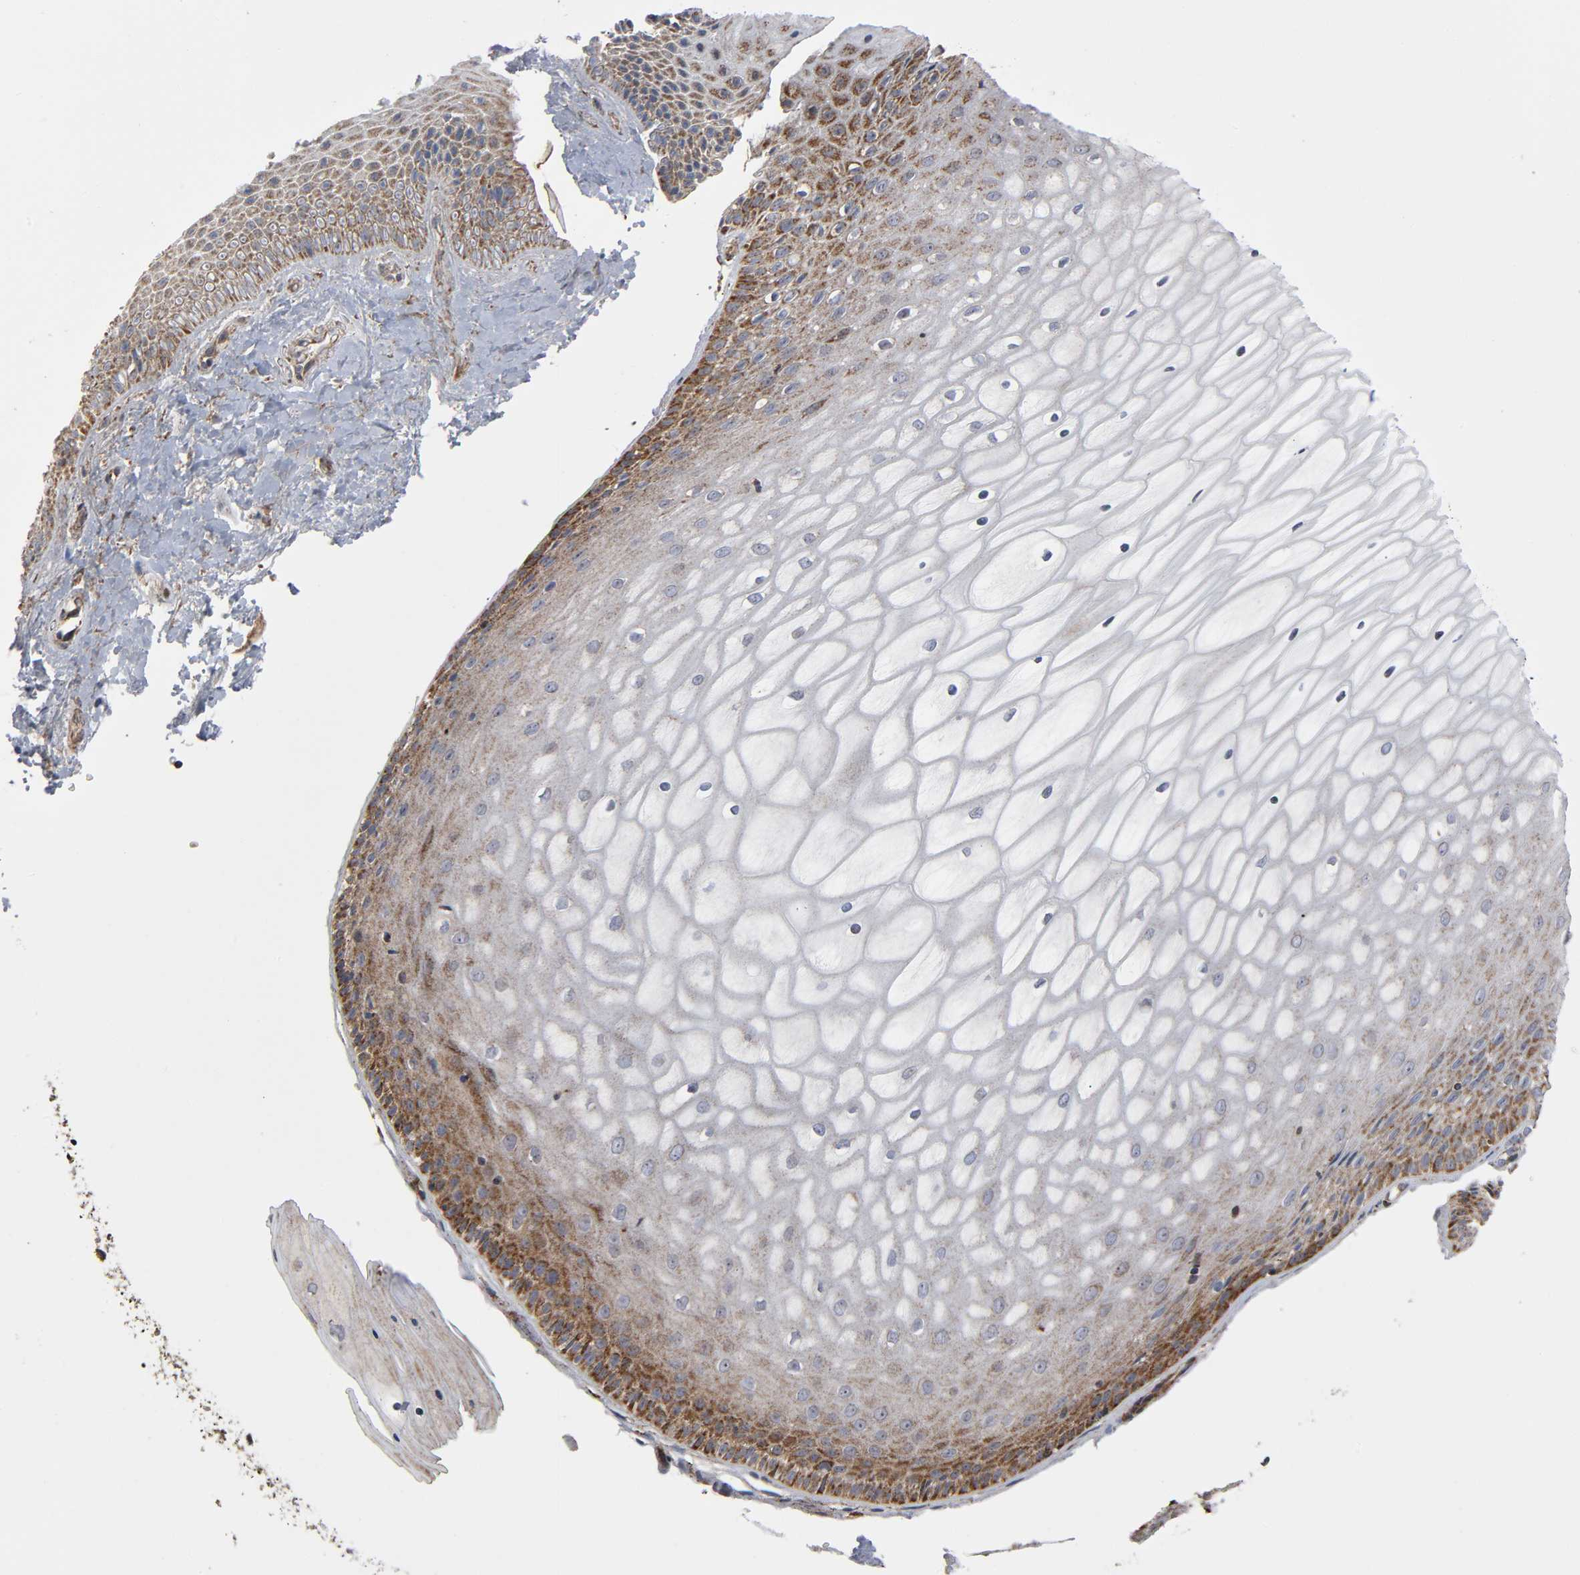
{"staining": {"intensity": "strong", "quantity": "25%-75%", "location": "cytoplasmic/membranous"}, "tissue": "cervix", "cell_type": "Glandular cells", "image_type": "normal", "snomed": [{"axis": "morphology", "description": "Normal tissue, NOS"}, {"axis": "topography", "description": "Cervix"}], "caption": "Approximately 25%-75% of glandular cells in benign cervix reveal strong cytoplasmic/membranous protein positivity as visualized by brown immunohistochemical staining.", "gene": "MAP3K1", "patient": {"sex": "female", "age": 55}}